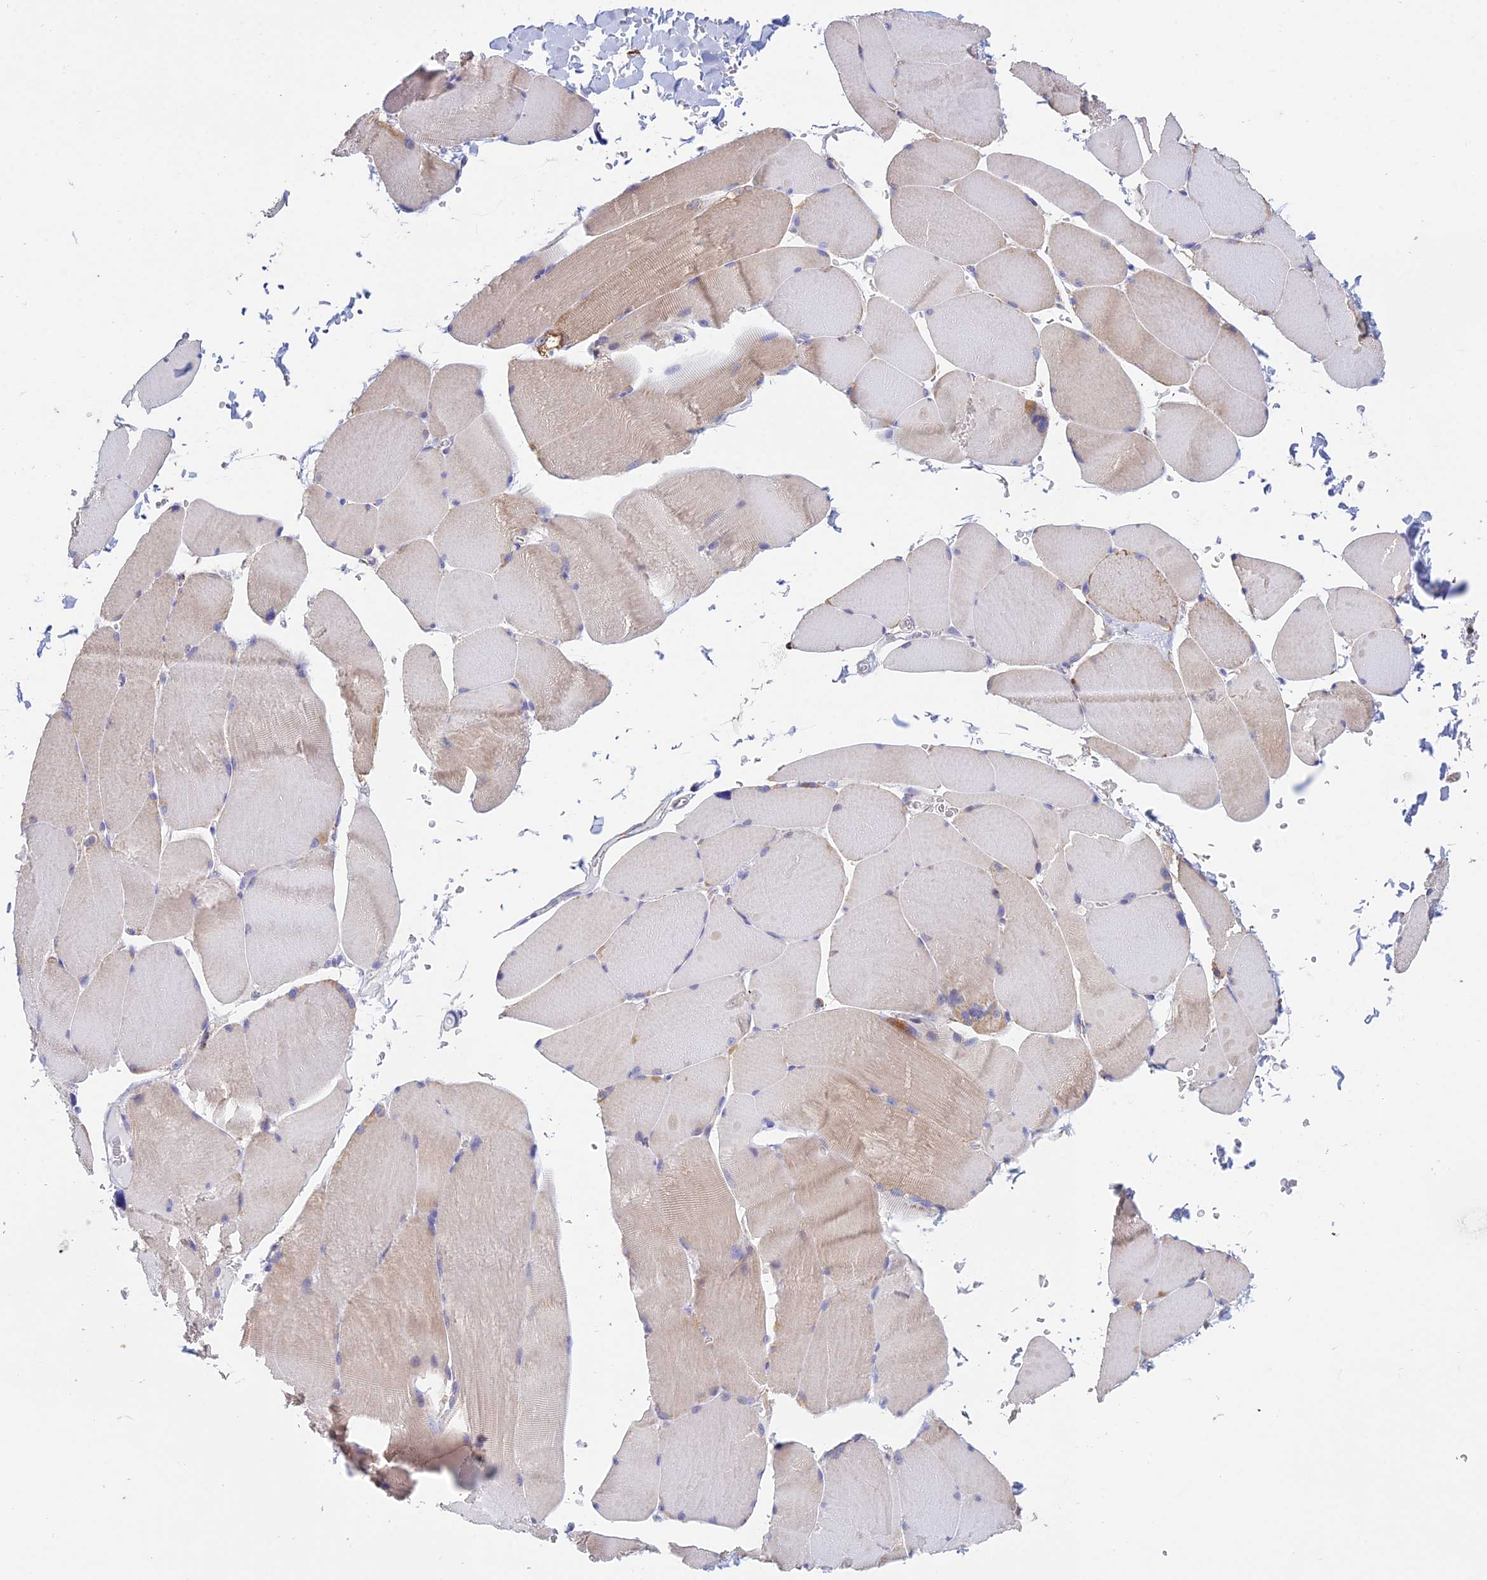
{"staining": {"intensity": "weak", "quantity": ">75%", "location": "cytoplasmic/membranous"}, "tissue": "skeletal muscle", "cell_type": "Myocytes", "image_type": "normal", "snomed": [{"axis": "morphology", "description": "Normal tissue, NOS"}, {"axis": "topography", "description": "Skin"}, {"axis": "topography", "description": "Skeletal muscle"}], "caption": "Protein expression analysis of normal skeletal muscle exhibits weak cytoplasmic/membranous positivity in approximately >75% of myocytes.", "gene": "OR2W3", "patient": {"sex": "male", "age": 83}}